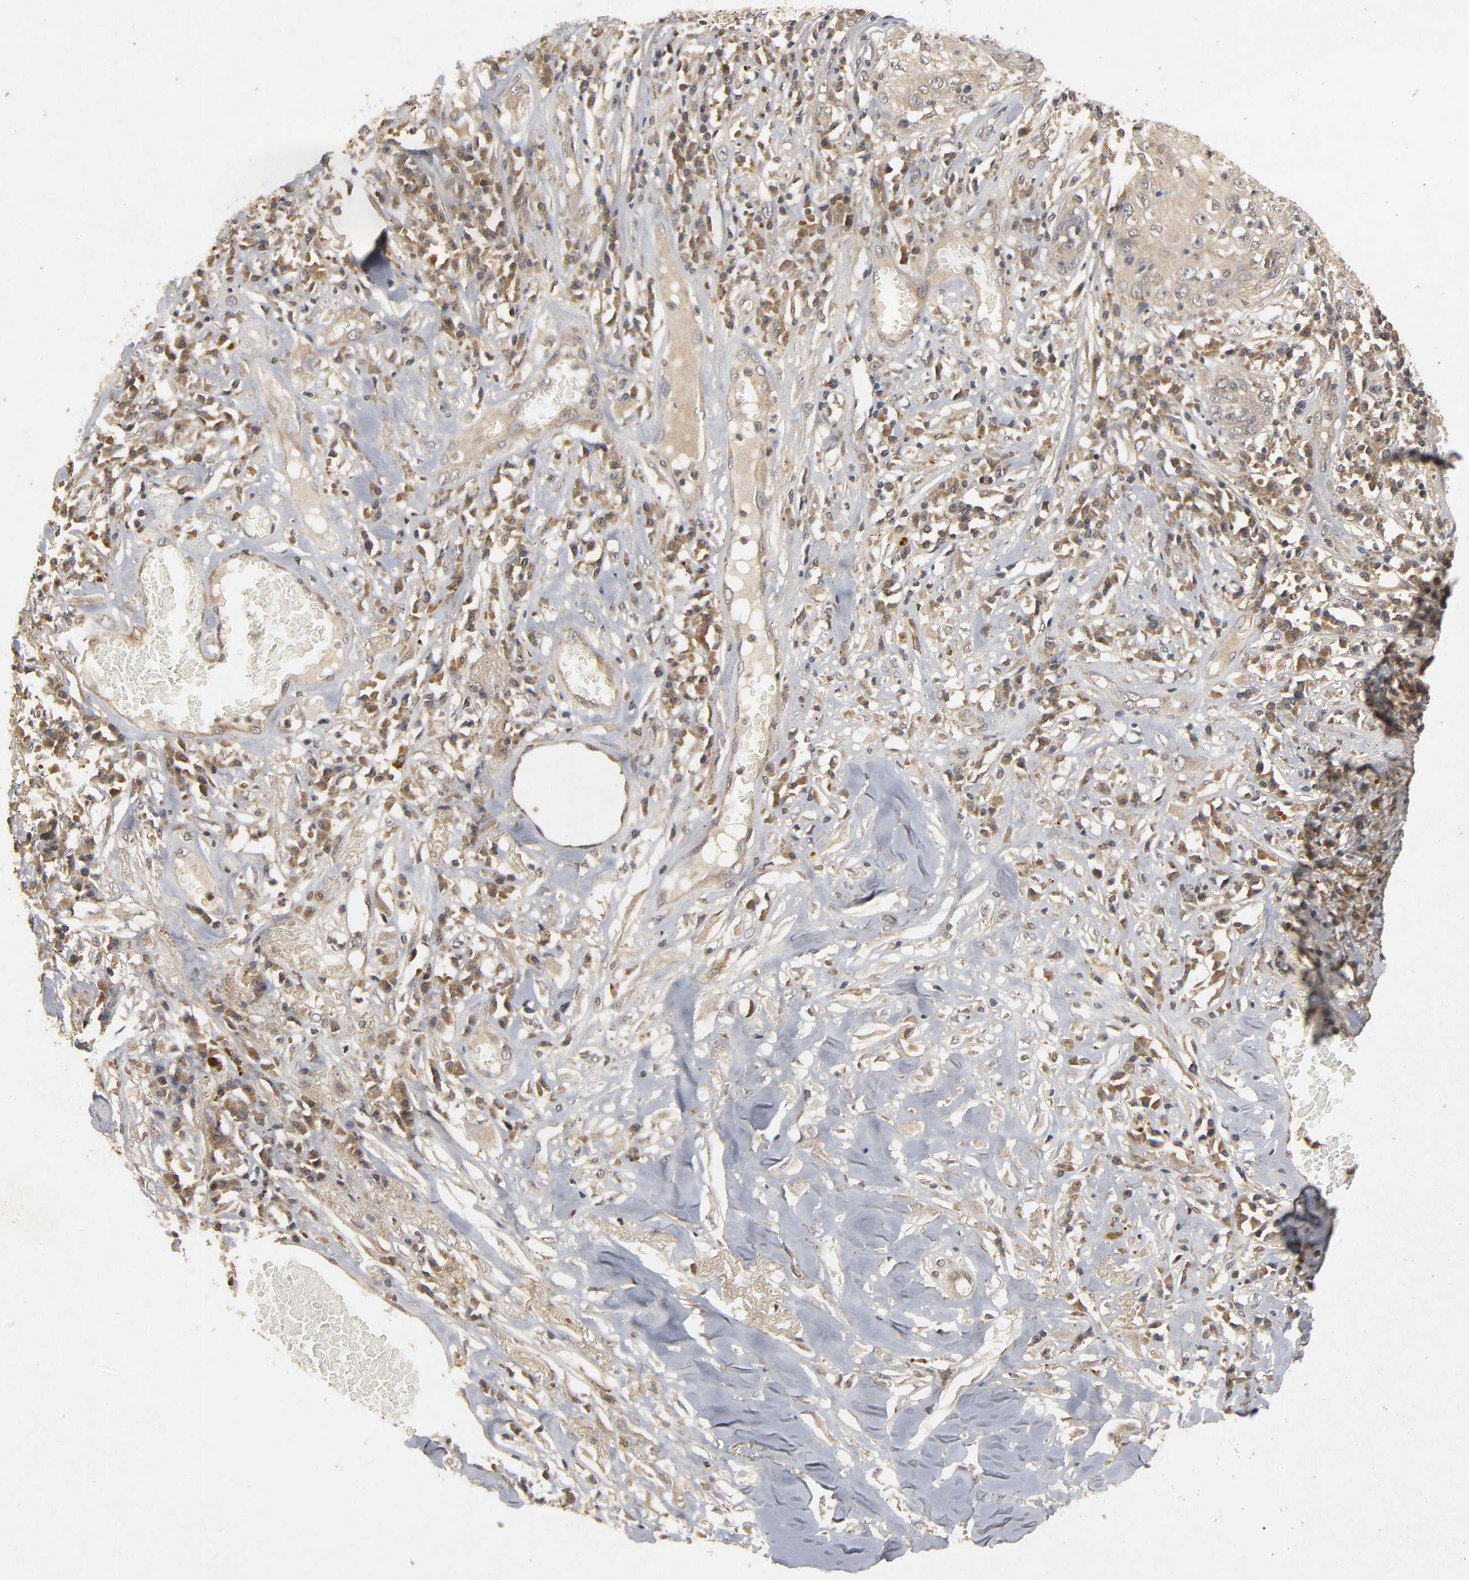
{"staining": {"intensity": "negative", "quantity": "none", "location": "none"}, "tissue": "skin cancer", "cell_type": "Tumor cells", "image_type": "cancer", "snomed": [{"axis": "morphology", "description": "Squamous cell carcinoma, NOS"}, {"axis": "topography", "description": "Skin"}], "caption": "This is a image of immunohistochemistry (IHC) staining of skin cancer, which shows no expression in tumor cells.", "gene": "TRAF6", "patient": {"sex": "male", "age": 65}}